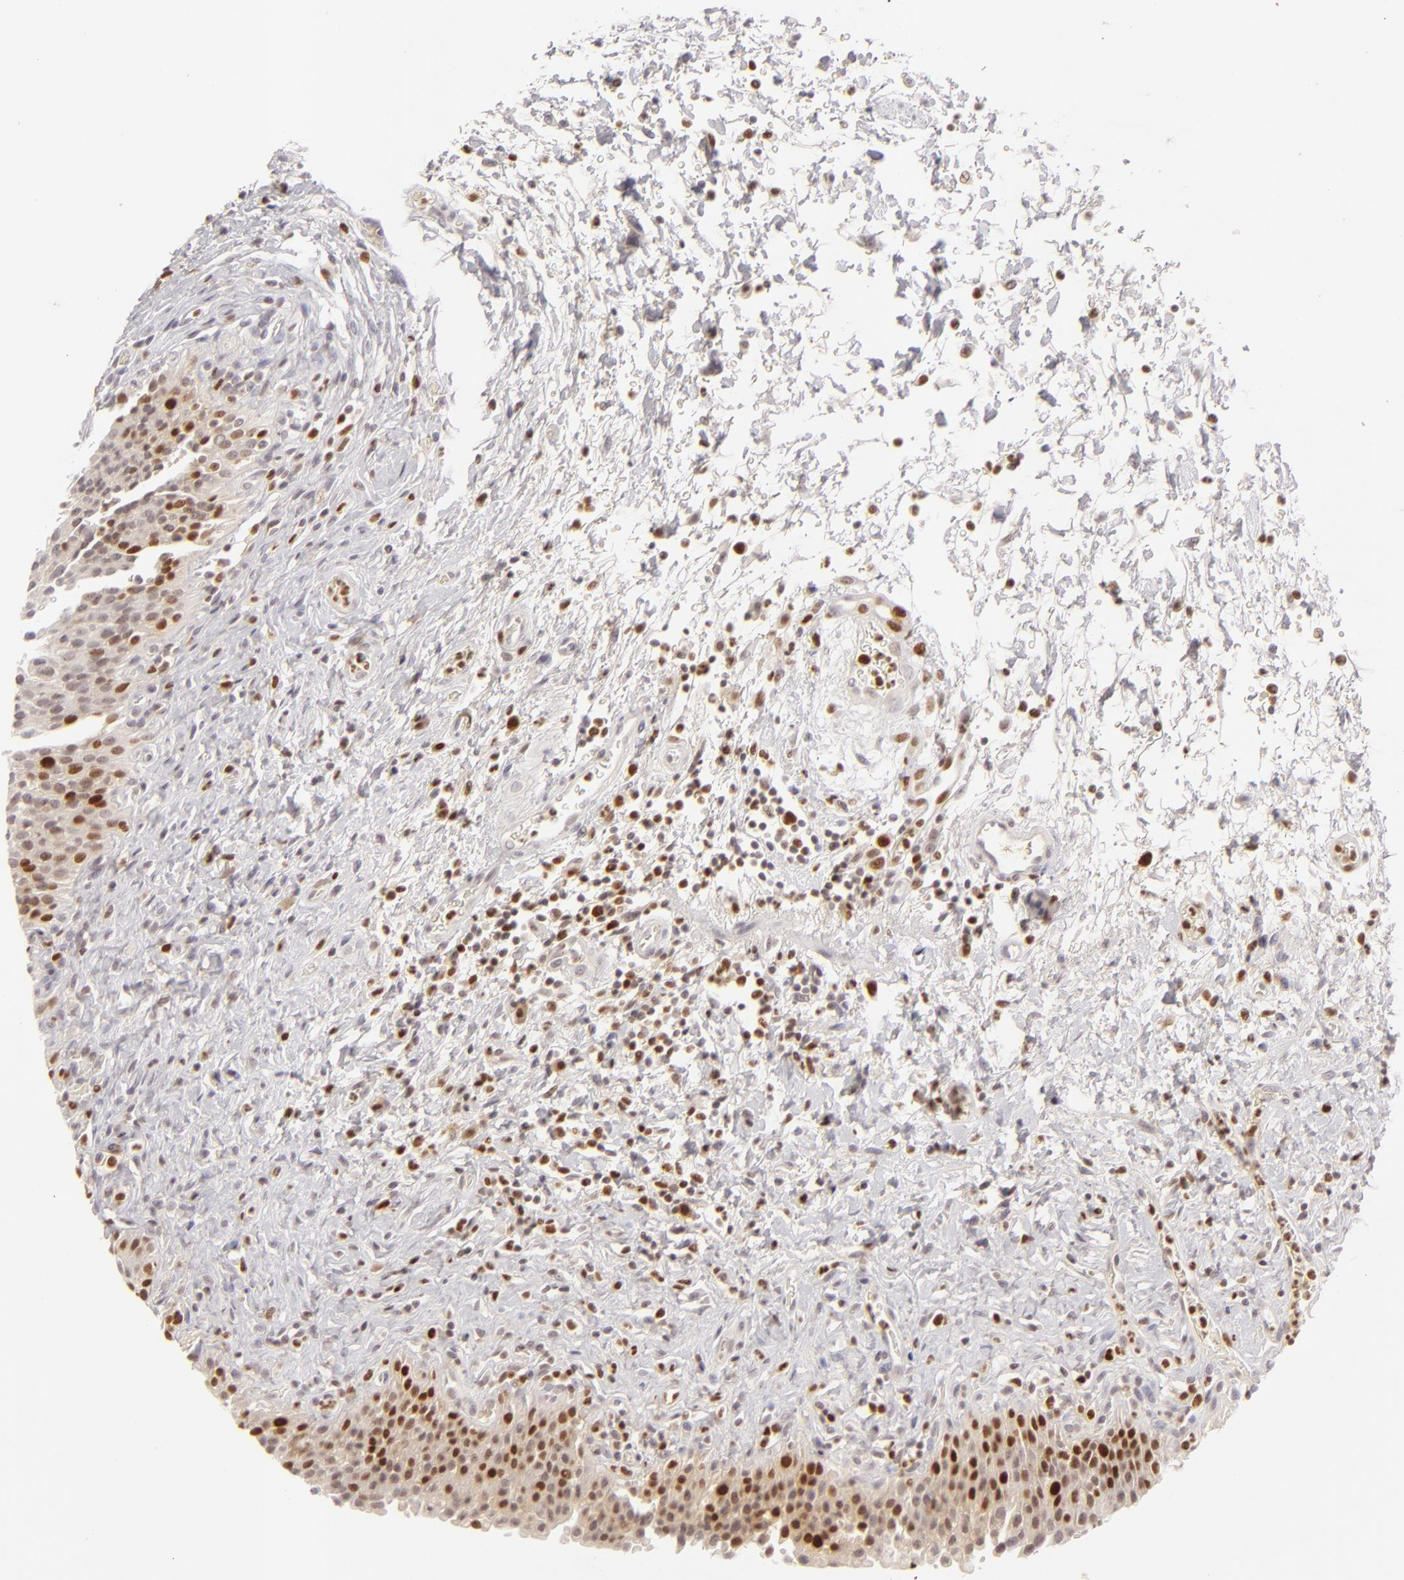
{"staining": {"intensity": "strong", "quantity": "25%-75%", "location": "nuclear"}, "tissue": "urinary bladder", "cell_type": "Urothelial cells", "image_type": "normal", "snomed": [{"axis": "morphology", "description": "Normal tissue, NOS"}, {"axis": "topography", "description": "Urinary bladder"}], "caption": "A high amount of strong nuclear staining is identified in about 25%-75% of urothelial cells in benign urinary bladder. (DAB (3,3'-diaminobenzidine) IHC, brown staining for protein, blue staining for nuclei).", "gene": "FEN1", "patient": {"sex": "male", "age": 51}}